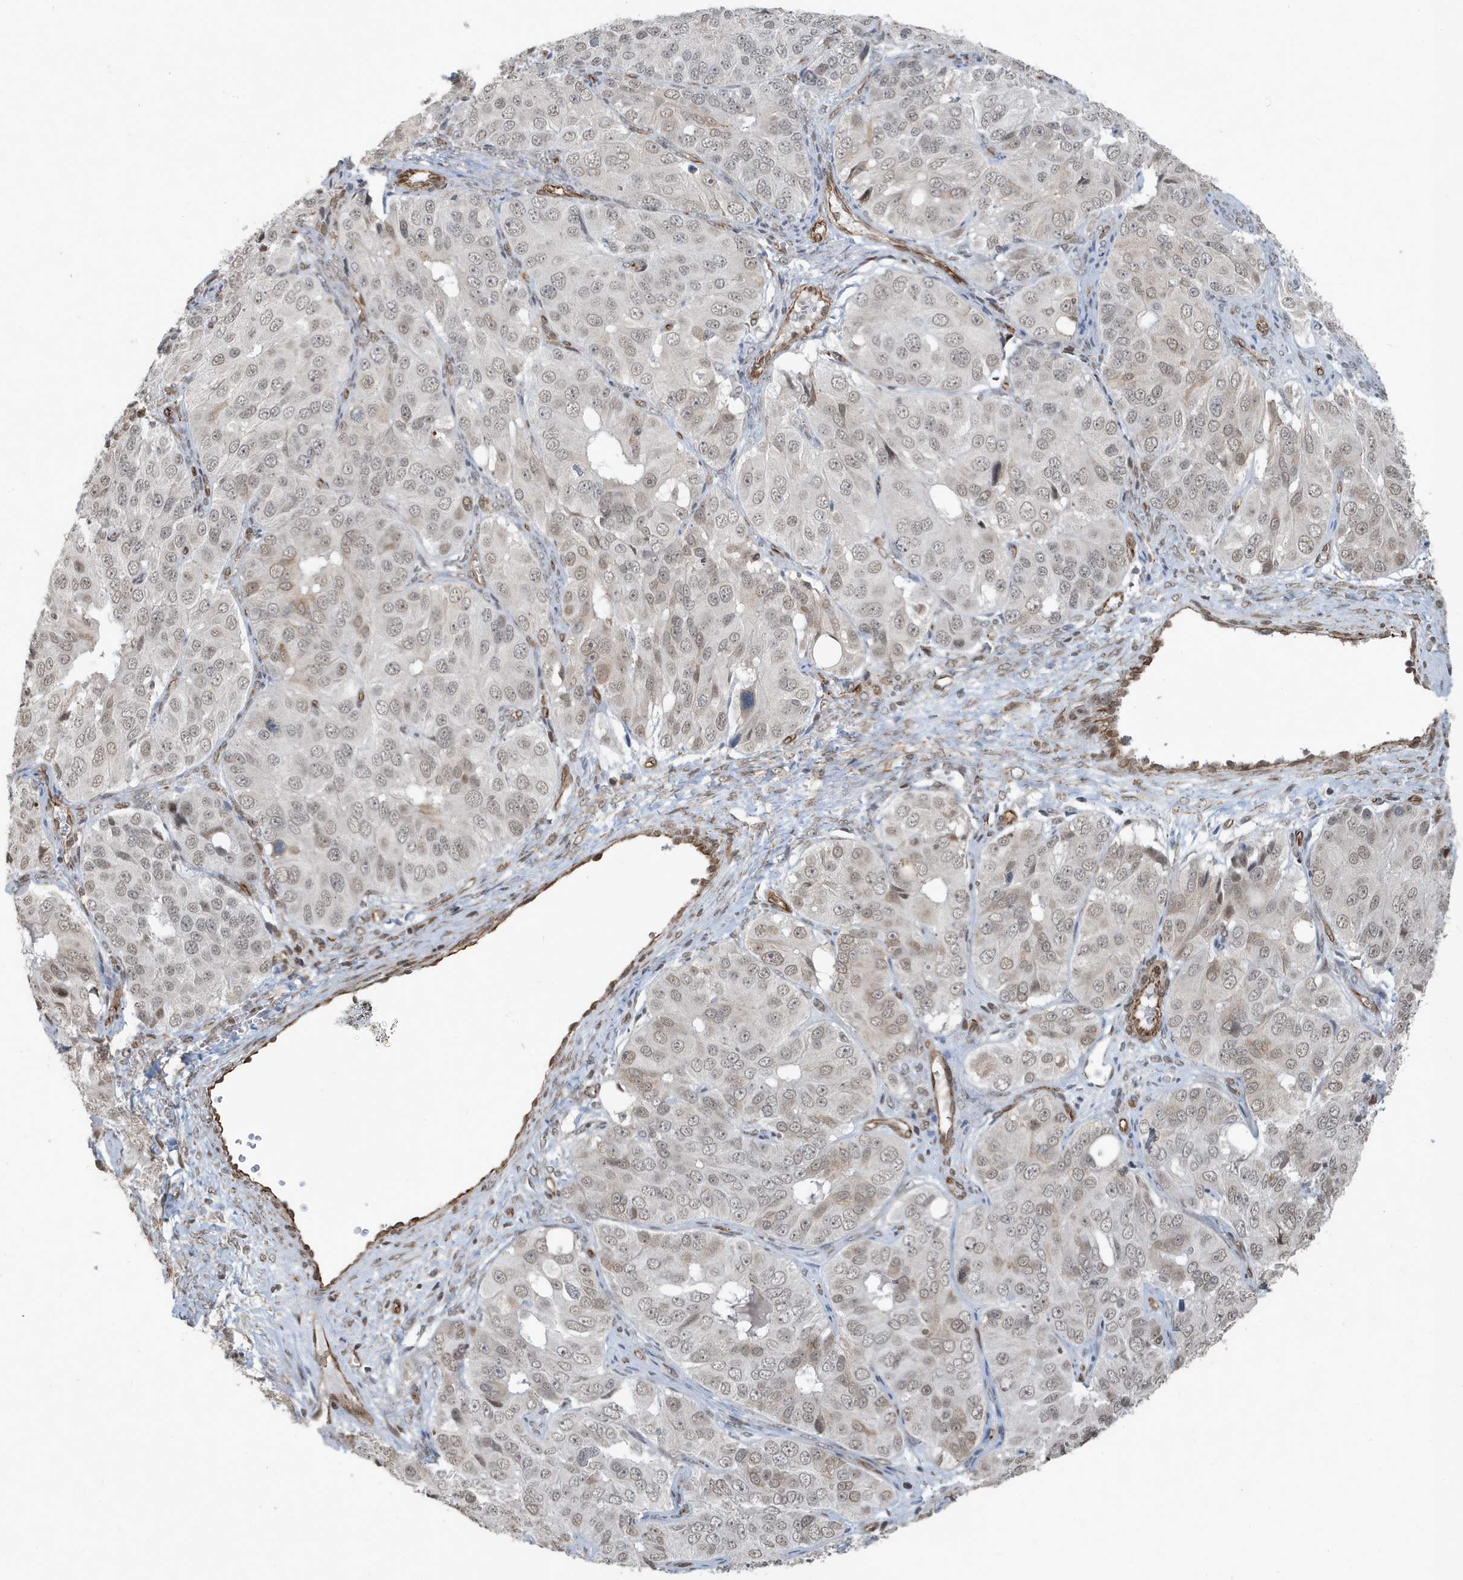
{"staining": {"intensity": "weak", "quantity": "<25%", "location": "cytoplasmic/membranous"}, "tissue": "ovarian cancer", "cell_type": "Tumor cells", "image_type": "cancer", "snomed": [{"axis": "morphology", "description": "Carcinoma, endometroid"}, {"axis": "topography", "description": "Ovary"}], "caption": "Human ovarian cancer stained for a protein using IHC exhibits no positivity in tumor cells.", "gene": "CHCHD4", "patient": {"sex": "female", "age": 51}}